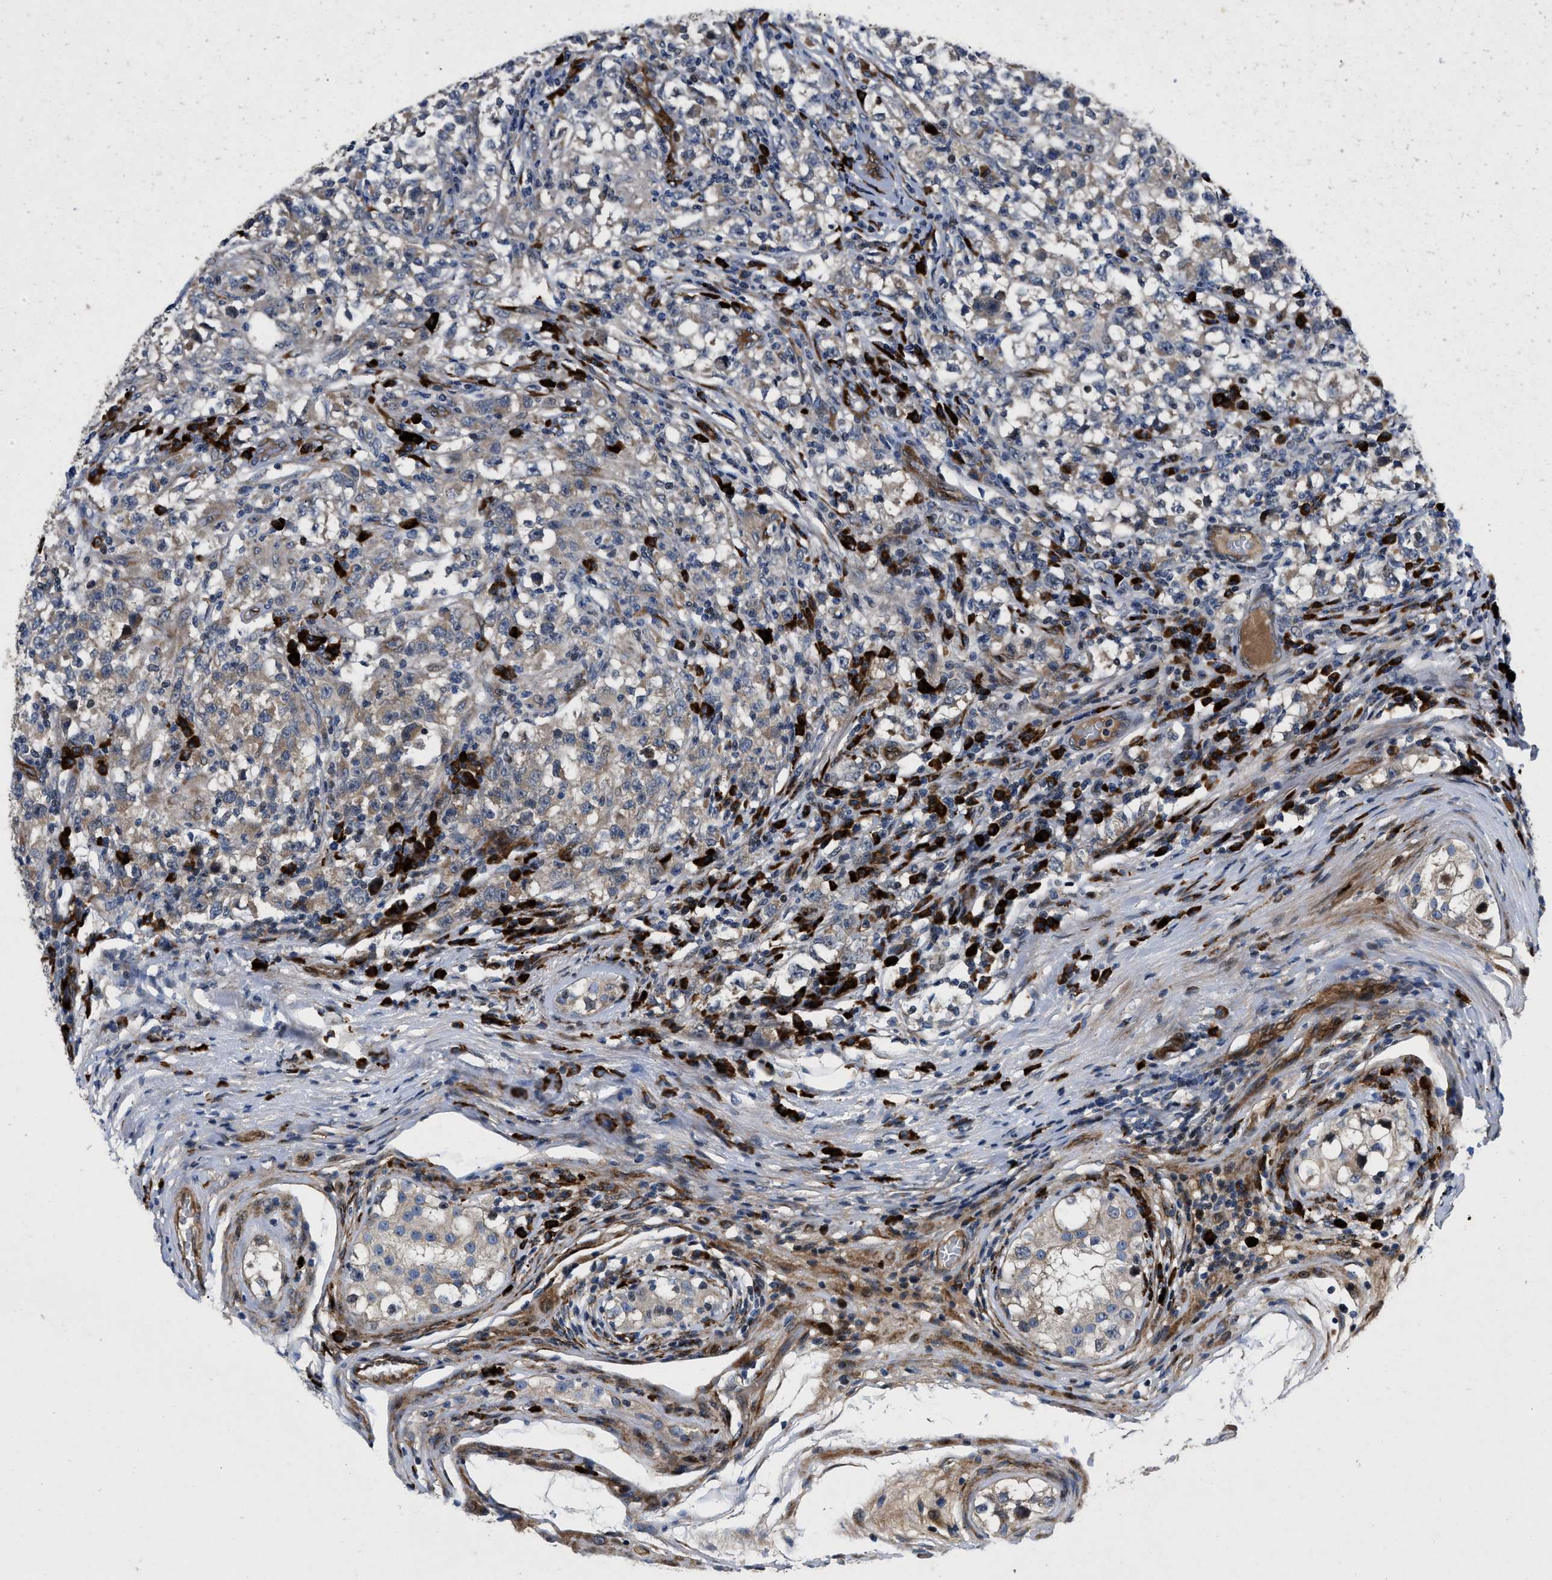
{"staining": {"intensity": "weak", "quantity": "<25%", "location": "cytoplasmic/membranous"}, "tissue": "testis cancer", "cell_type": "Tumor cells", "image_type": "cancer", "snomed": [{"axis": "morphology", "description": "Carcinoma, Embryonal, NOS"}, {"axis": "topography", "description": "Testis"}], "caption": "This is a histopathology image of IHC staining of testis embryonal carcinoma, which shows no expression in tumor cells.", "gene": "HSPA12B", "patient": {"sex": "male", "age": 21}}